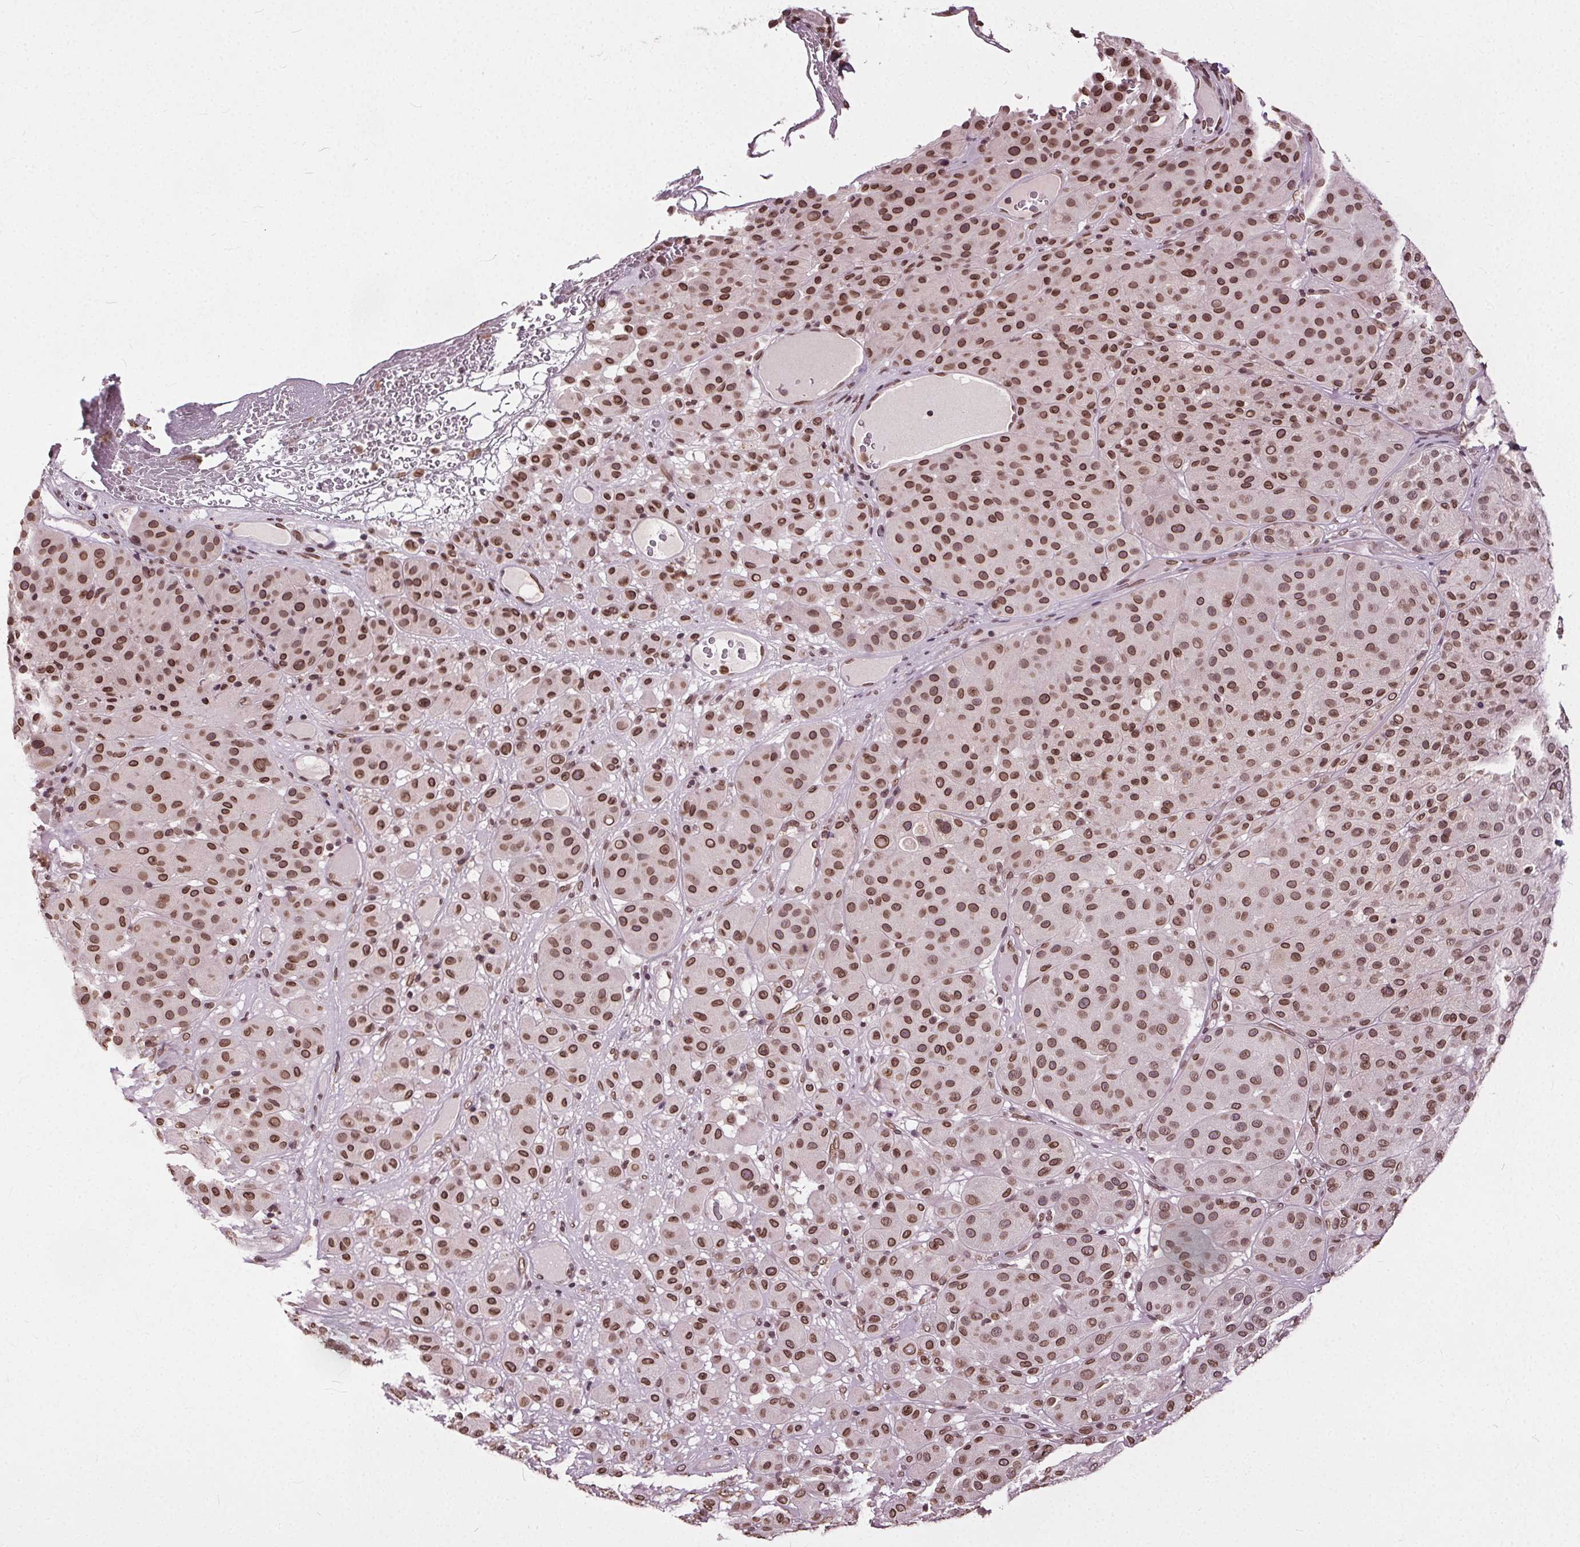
{"staining": {"intensity": "moderate", "quantity": ">75%", "location": "cytoplasmic/membranous,nuclear"}, "tissue": "melanoma", "cell_type": "Tumor cells", "image_type": "cancer", "snomed": [{"axis": "morphology", "description": "Malignant melanoma, Metastatic site"}, {"axis": "topography", "description": "Smooth muscle"}], "caption": "The histopathology image demonstrates immunohistochemical staining of malignant melanoma (metastatic site). There is moderate cytoplasmic/membranous and nuclear positivity is identified in approximately >75% of tumor cells.", "gene": "TTC39C", "patient": {"sex": "male", "age": 41}}